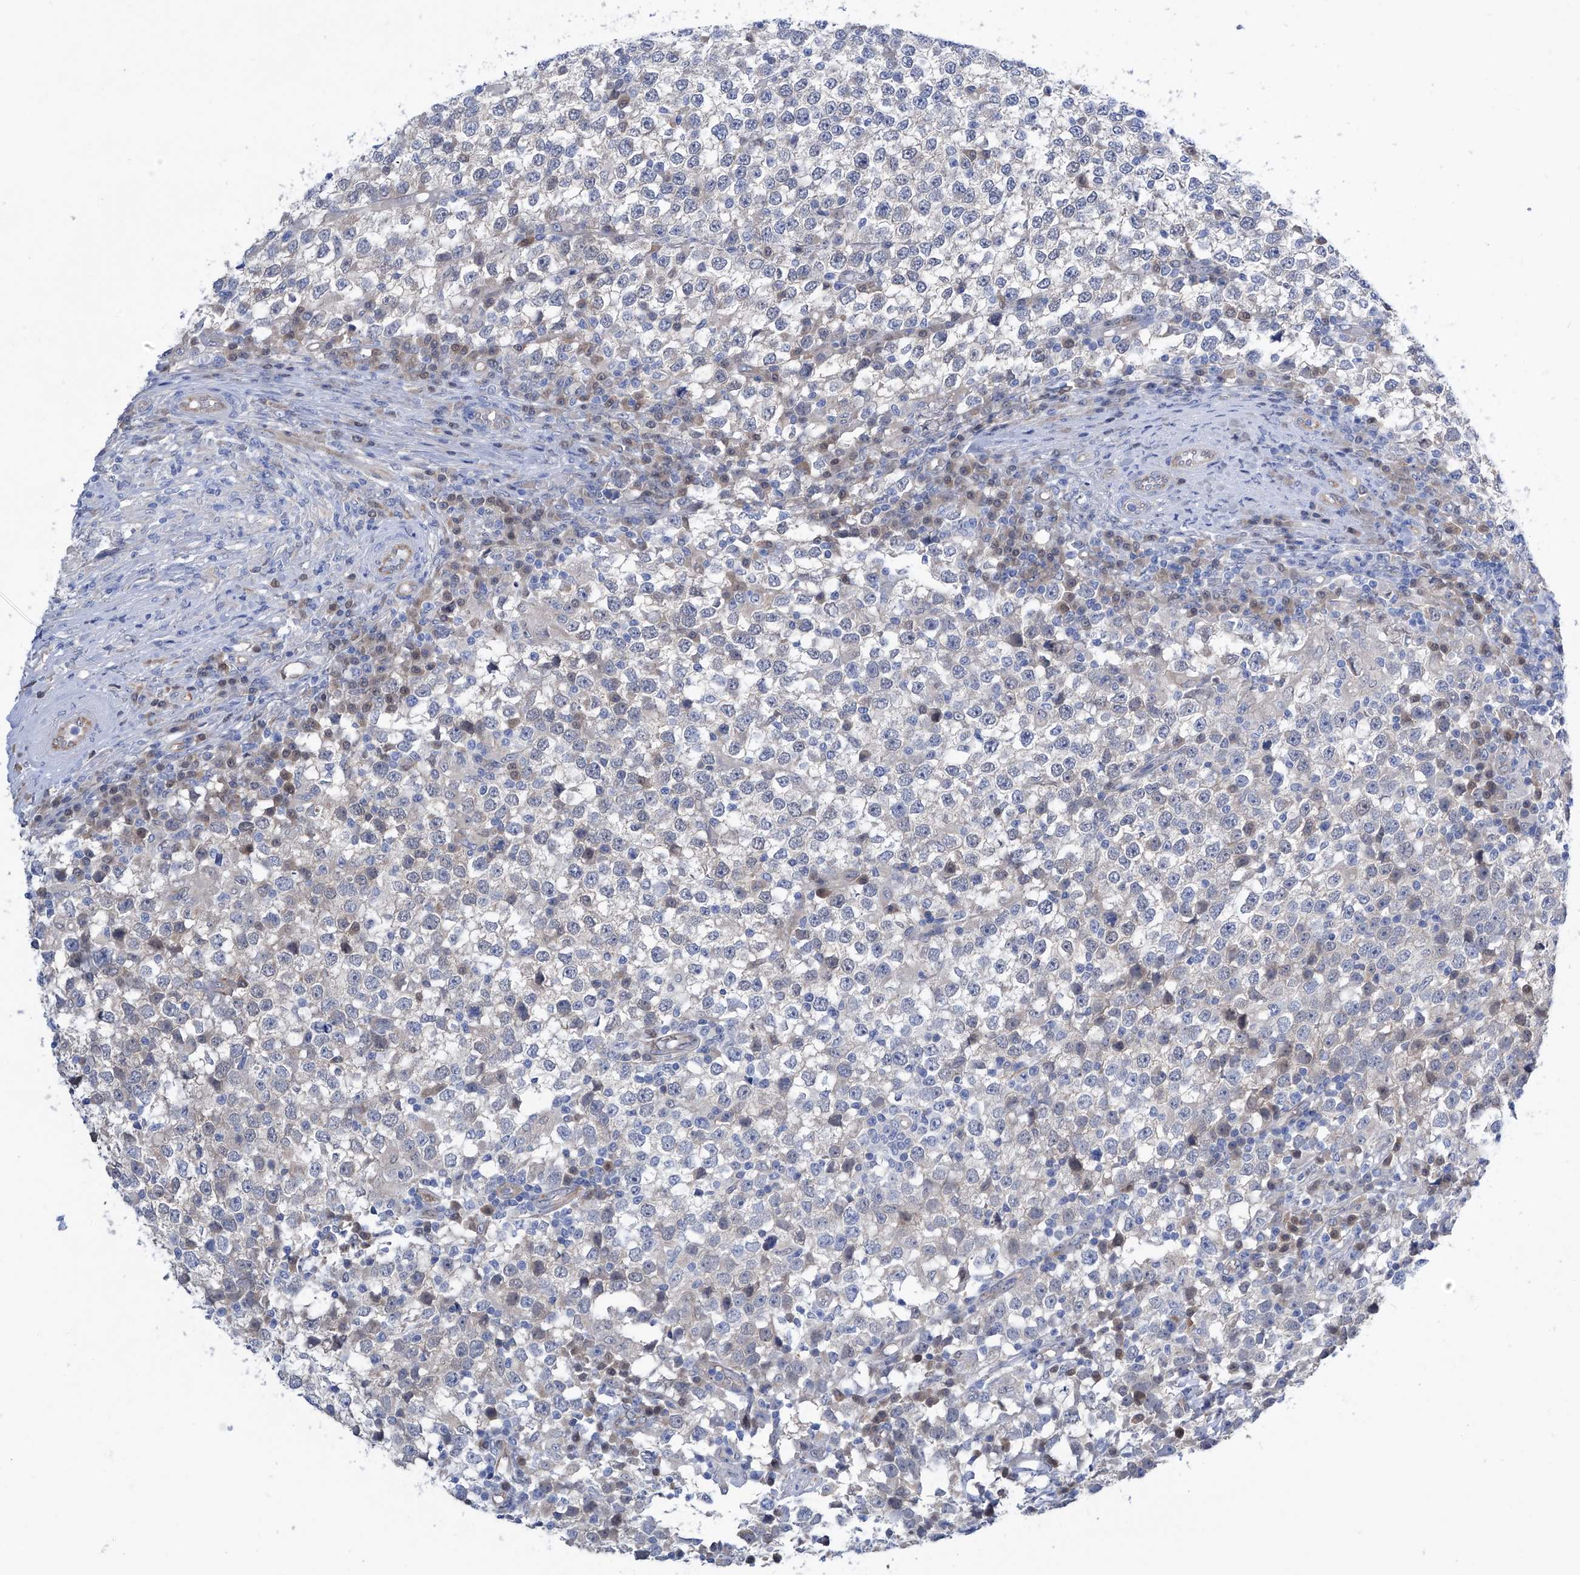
{"staining": {"intensity": "negative", "quantity": "none", "location": "none"}, "tissue": "testis cancer", "cell_type": "Tumor cells", "image_type": "cancer", "snomed": [{"axis": "morphology", "description": "Seminoma, NOS"}, {"axis": "topography", "description": "Testis"}], "caption": "Protein analysis of testis cancer shows no significant staining in tumor cells.", "gene": "PGM3", "patient": {"sex": "male", "age": 65}}